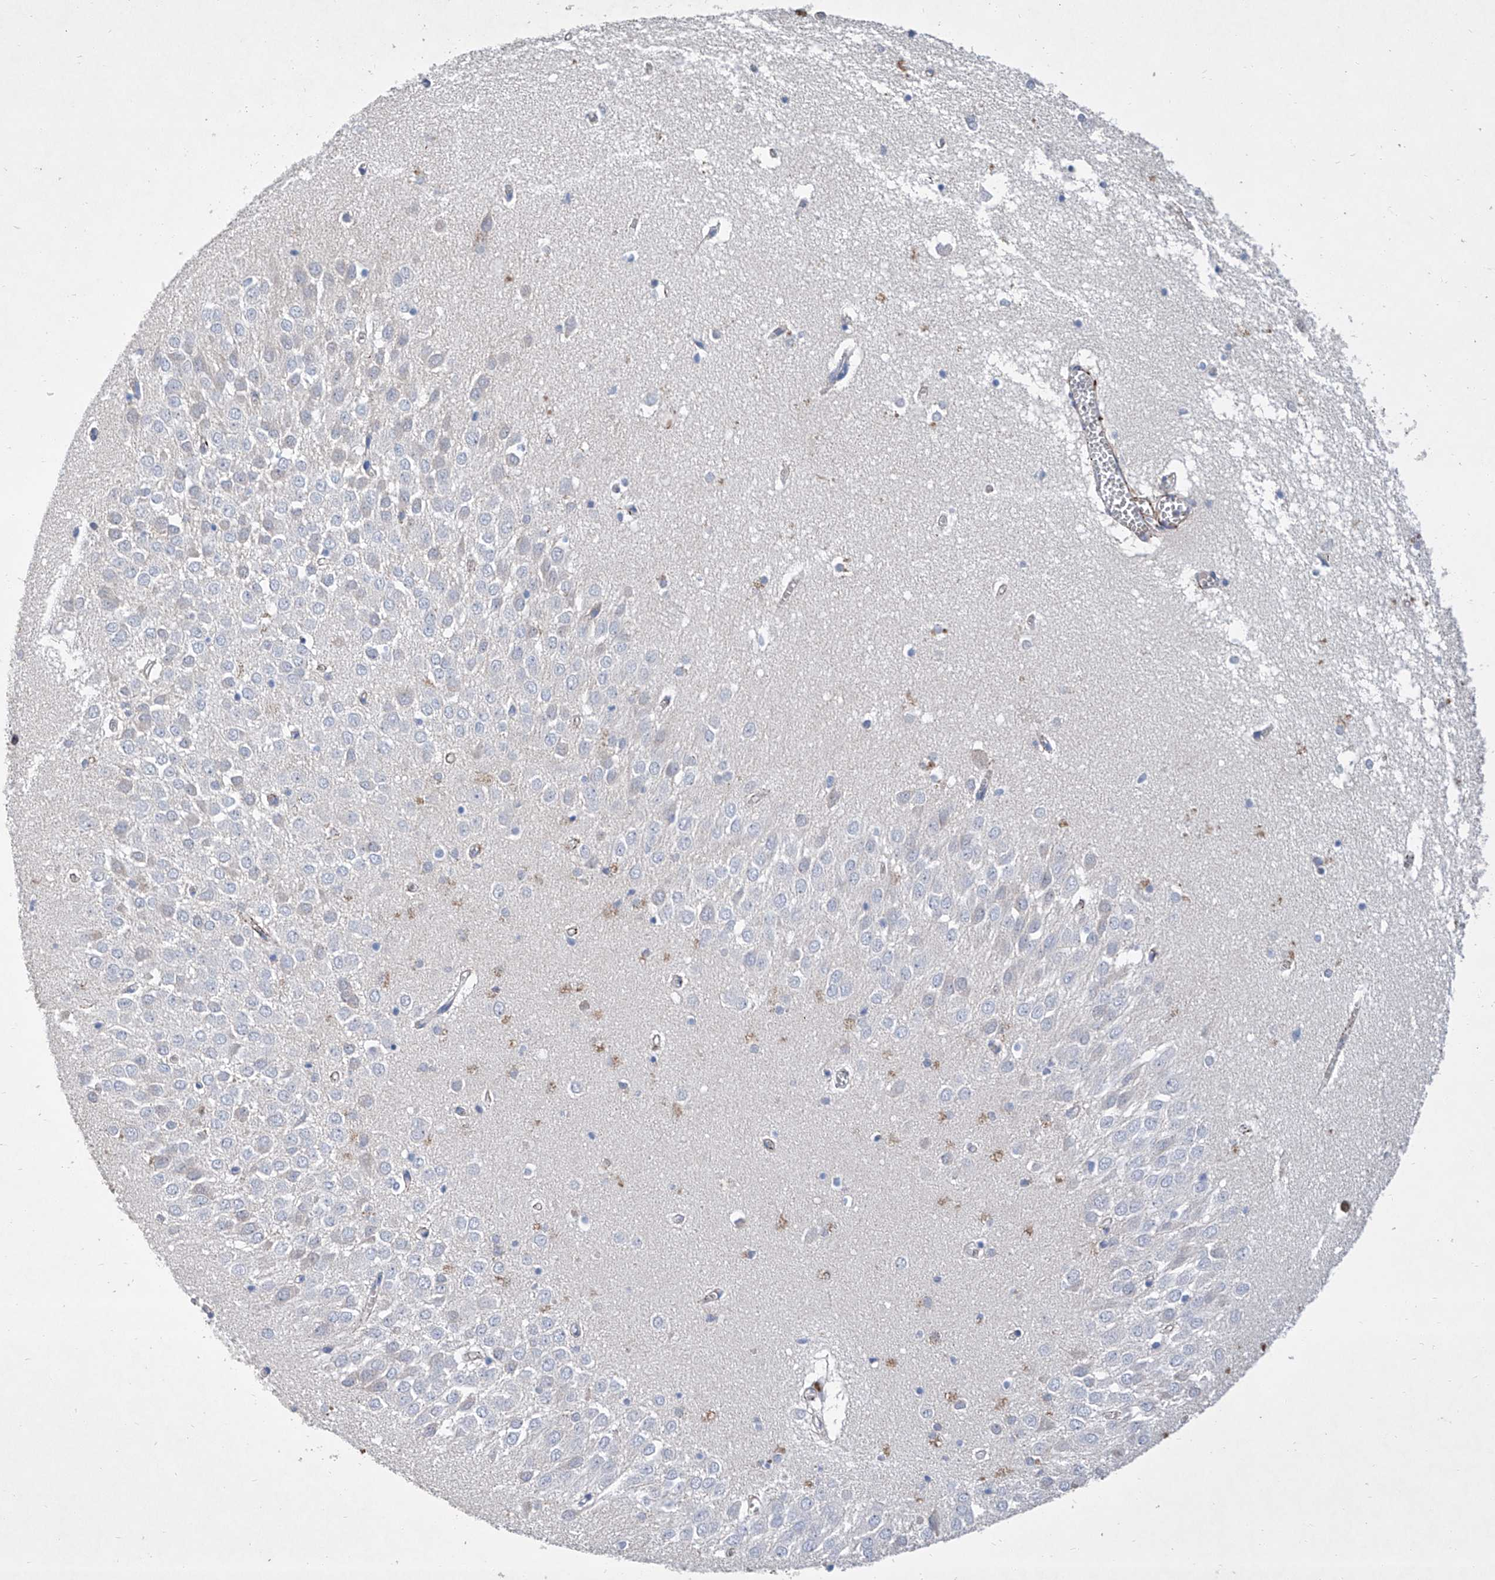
{"staining": {"intensity": "negative", "quantity": "none", "location": "none"}, "tissue": "hippocampus", "cell_type": "Glial cells", "image_type": "normal", "snomed": [{"axis": "morphology", "description": "Normal tissue, NOS"}, {"axis": "topography", "description": "Hippocampus"}], "caption": "Immunohistochemistry histopathology image of unremarkable hippocampus stained for a protein (brown), which exhibits no expression in glial cells. Nuclei are stained in blue.", "gene": "GPT", "patient": {"sex": "male", "age": 70}}